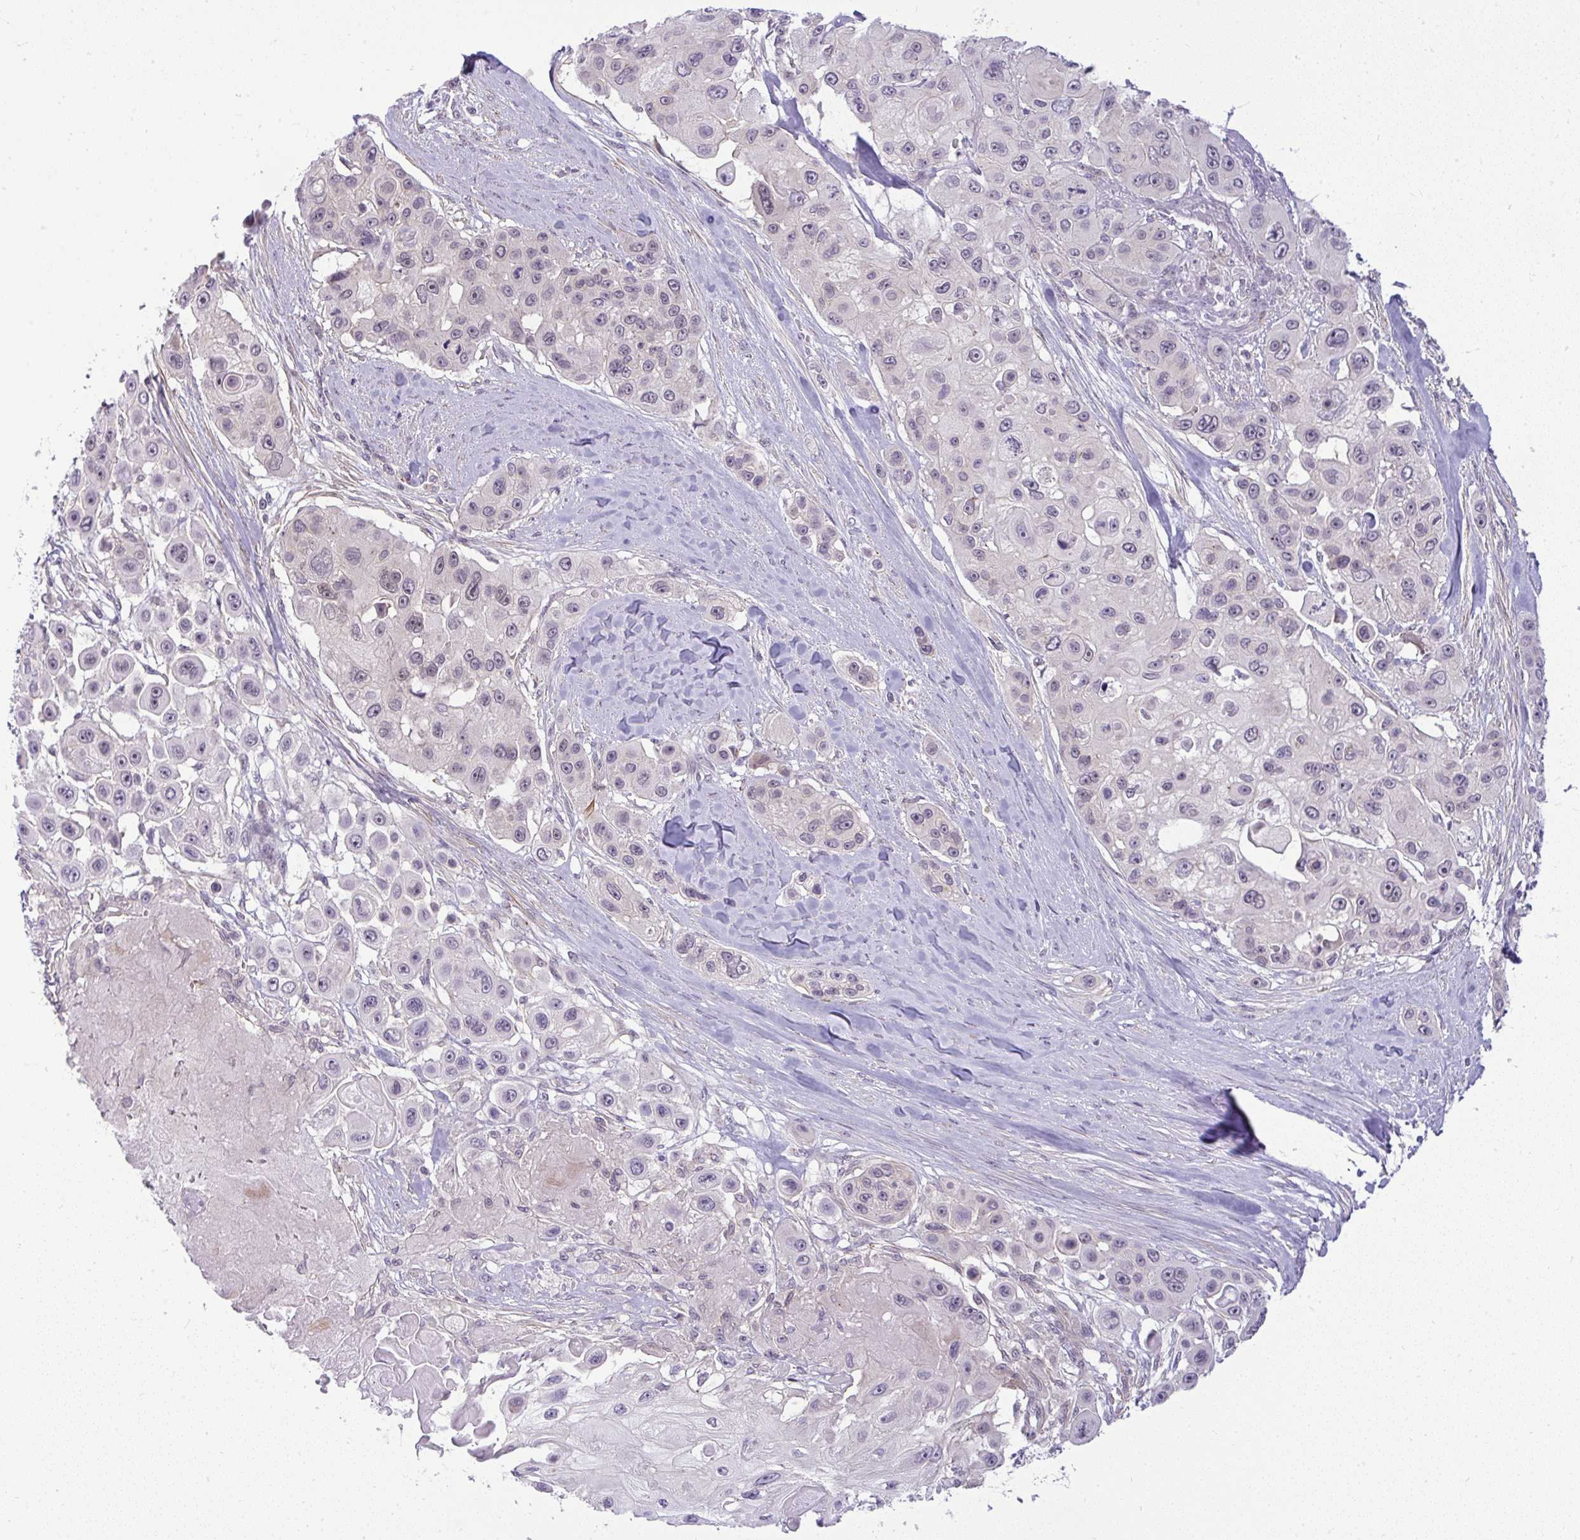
{"staining": {"intensity": "negative", "quantity": "none", "location": "none"}, "tissue": "skin cancer", "cell_type": "Tumor cells", "image_type": "cancer", "snomed": [{"axis": "morphology", "description": "Squamous cell carcinoma, NOS"}, {"axis": "topography", "description": "Skin"}], "caption": "This is a image of IHC staining of skin squamous cell carcinoma, which shows no staining in tumor cells. The staining was performed using DAB (3,3'-diaminobenzidine) to visualize the protein expression in brown, while the nuclei were stained in blue with hematoxylin (Magnification: 20x).", "gene": "DZIP1", "patient": {"sex": "male", "age": 67}}